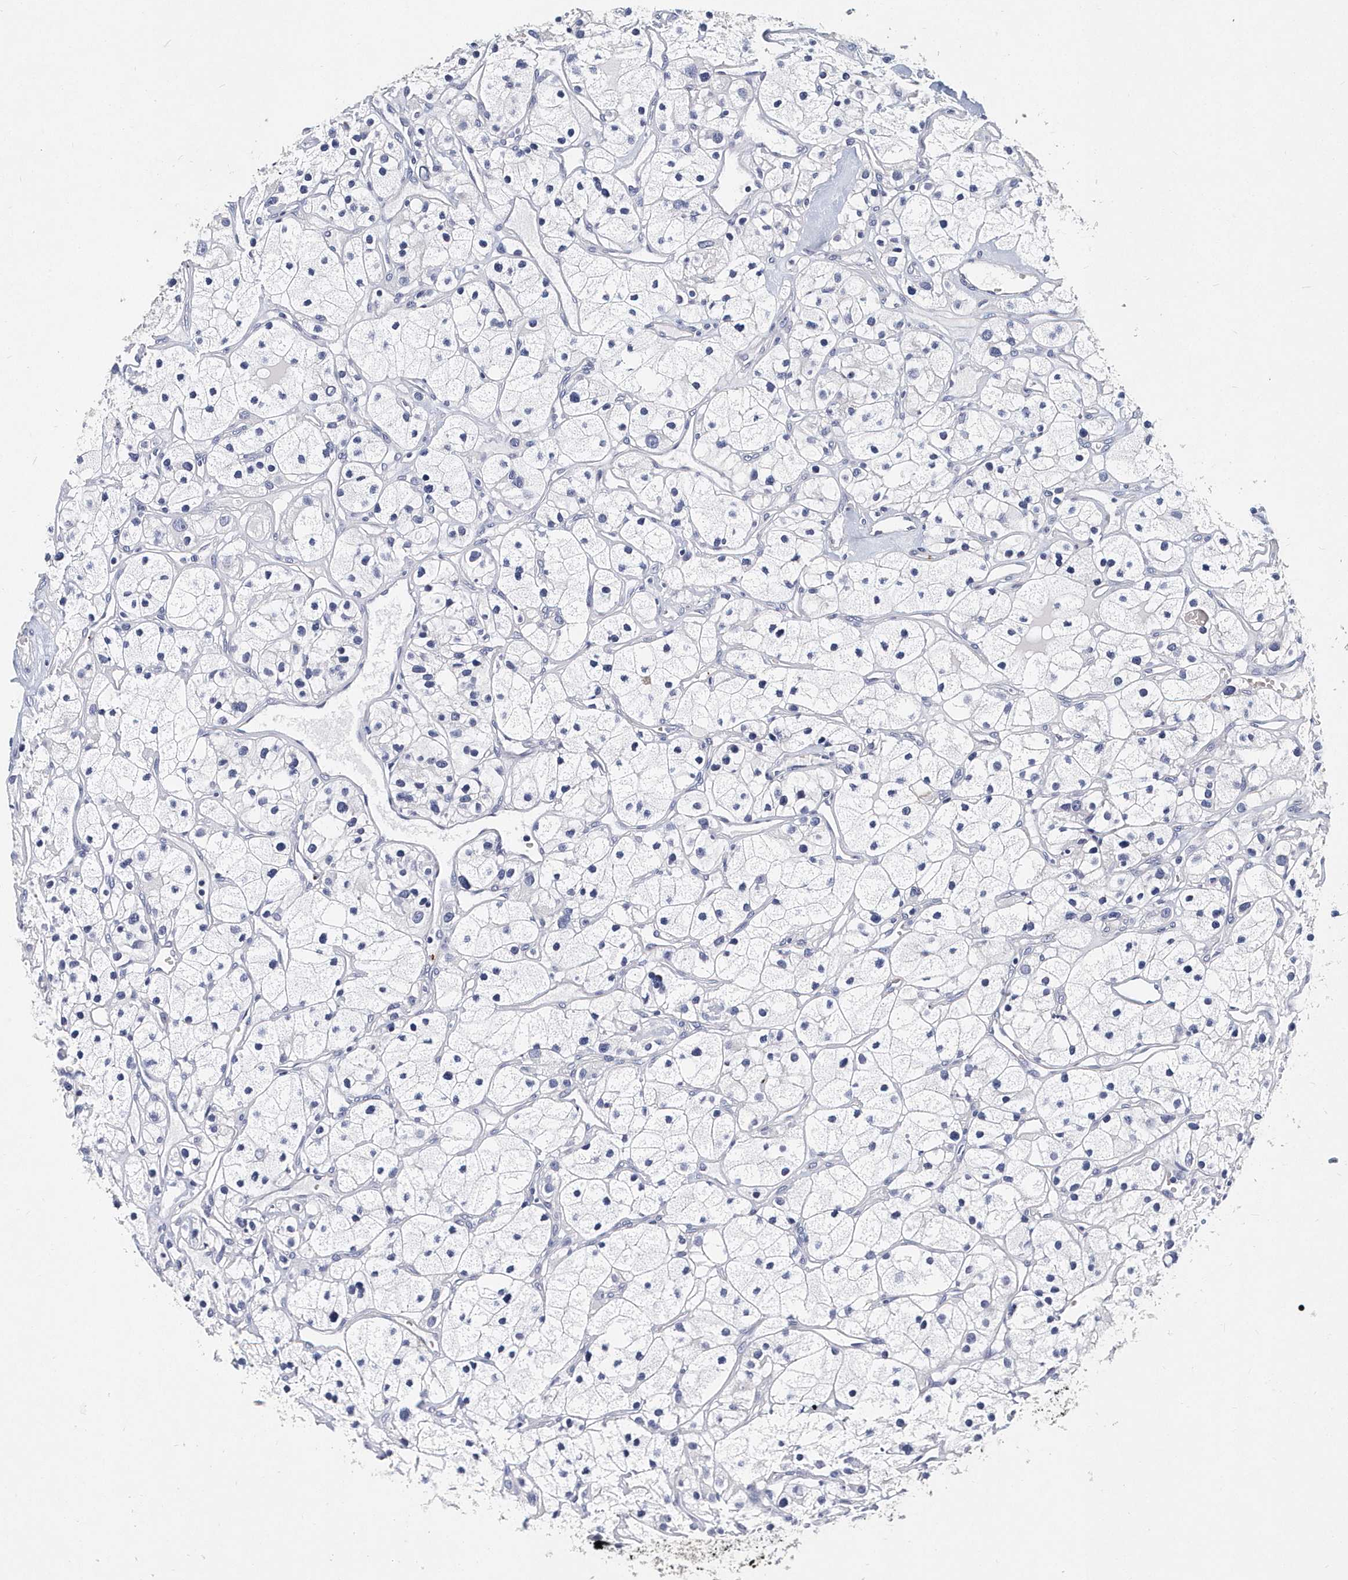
{"staining": {"intensity": "negative", "quantity": "none", "location": "none"}, "tissue": "renal cancer", "cell_type": "Tumor cells", "image_type": "cancer", "snomed": [{"axis": "morphology", "description": "Adenocarcinoma, NOS"}, {"axis": "topography", "description": "Kidney"}], "caption": "Renal adenocarcinoma was stained to show a protein in brown. There is no significant positivity in tumor cells.", "gene": "ITGA2B", "patient": {"sex": "female", "age": 57}}